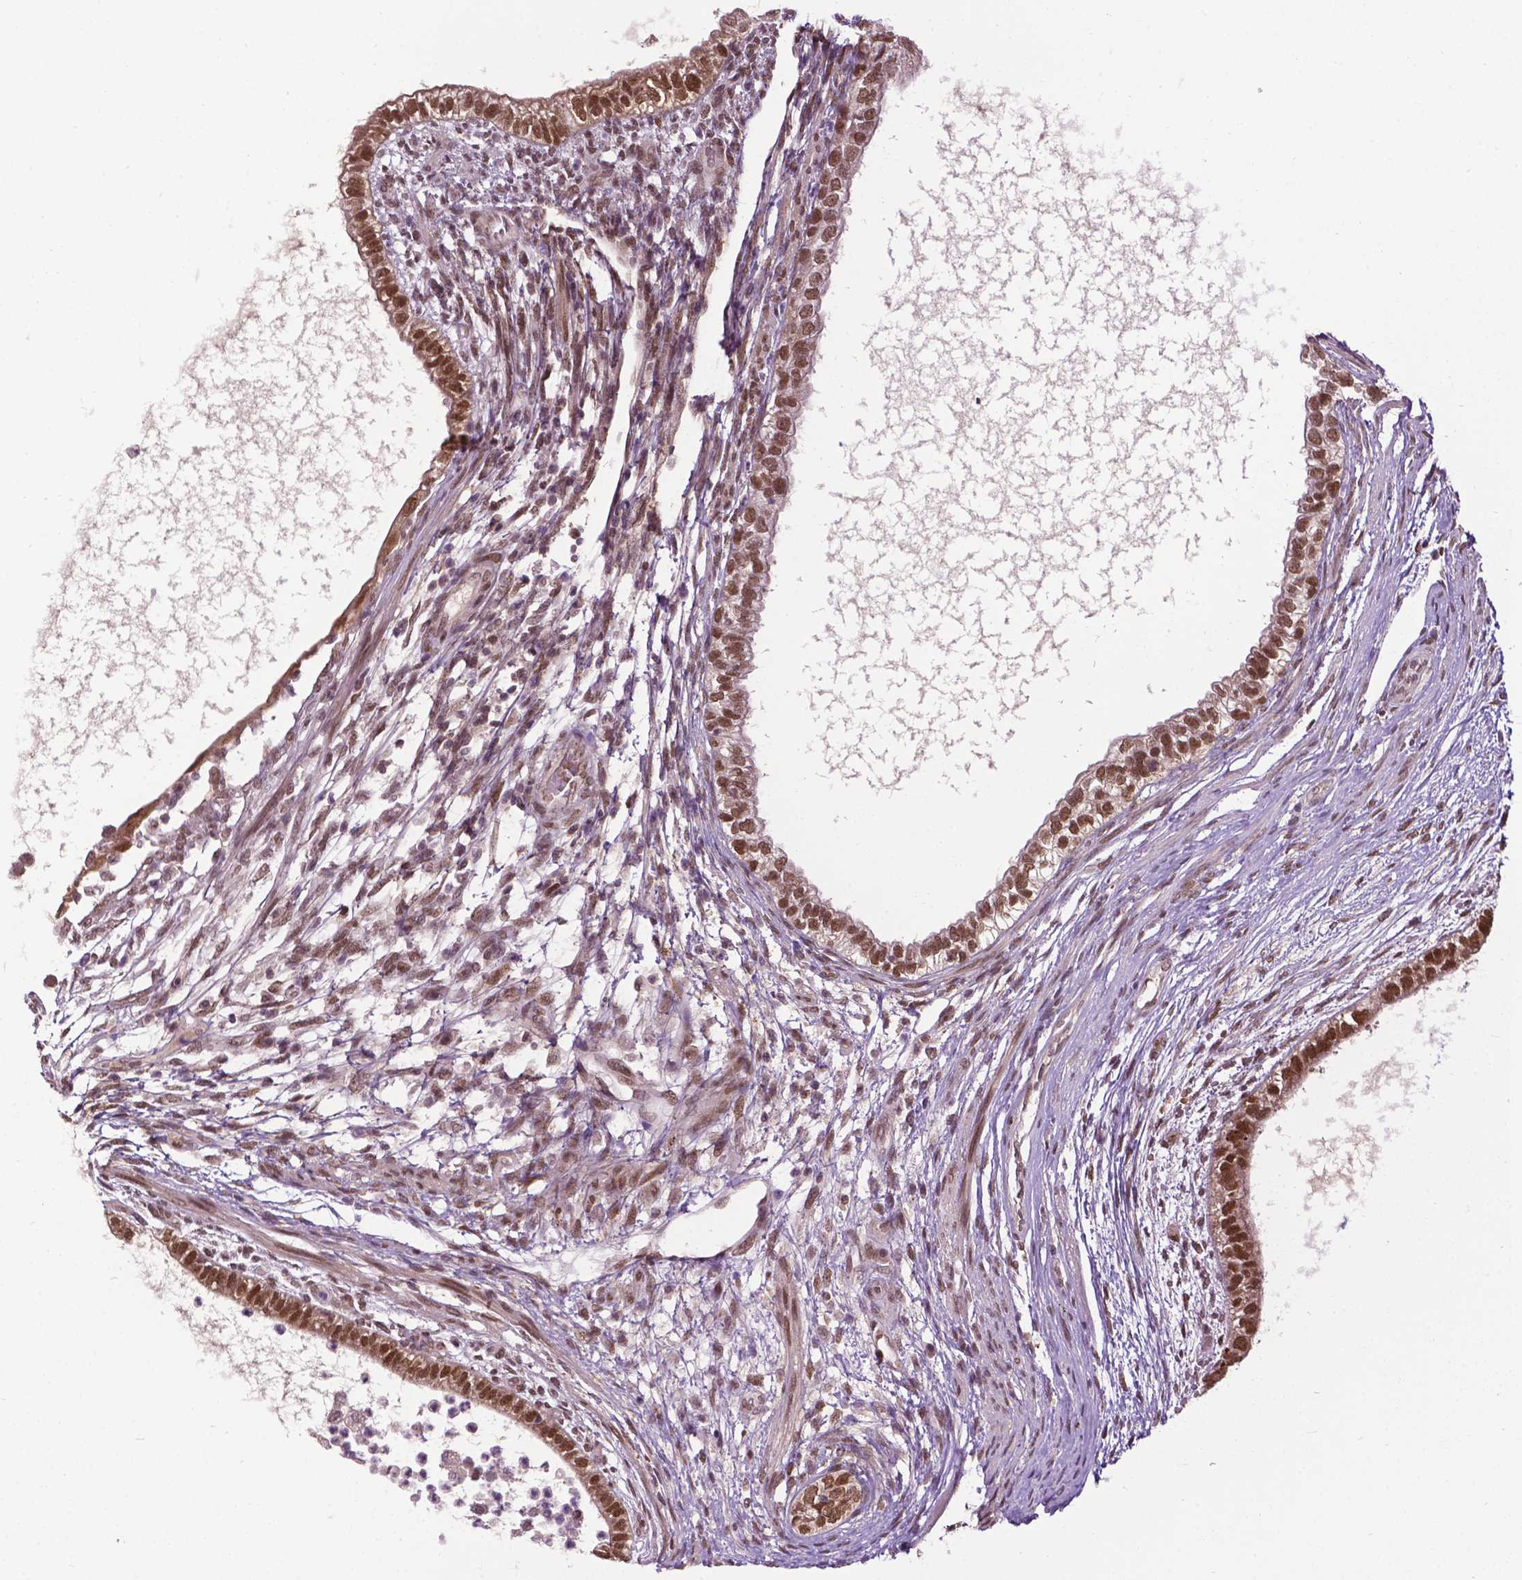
{"staining": {"intensity": "moderate", "quantity": ">75%", "location": "cytoplasmic/membranous,nuclear"}, "tissue": "testis cancer", "cell_type": "Tumor cells", "image_type": "cancer", "snomed": [{"axis": "morphology", "description": "Carcinoma, Embryonal, NOS"}, {"axis": "topography", "description": "Testis"}], "caption": "Tumor cells display medium levels of moderate cytoplasmic/membranous and nuclear expression in about >75% of cells in human testis cancer (embryonal carcinoma). The staining is performed using DAB (3,3'-diaminobenzidine) brown chromogen to label protein expression. The nuclei are counter-stained blue using hematoxylin.", "gene": "UBQLN4", "patient": {"sex": "male", "age": 26}}